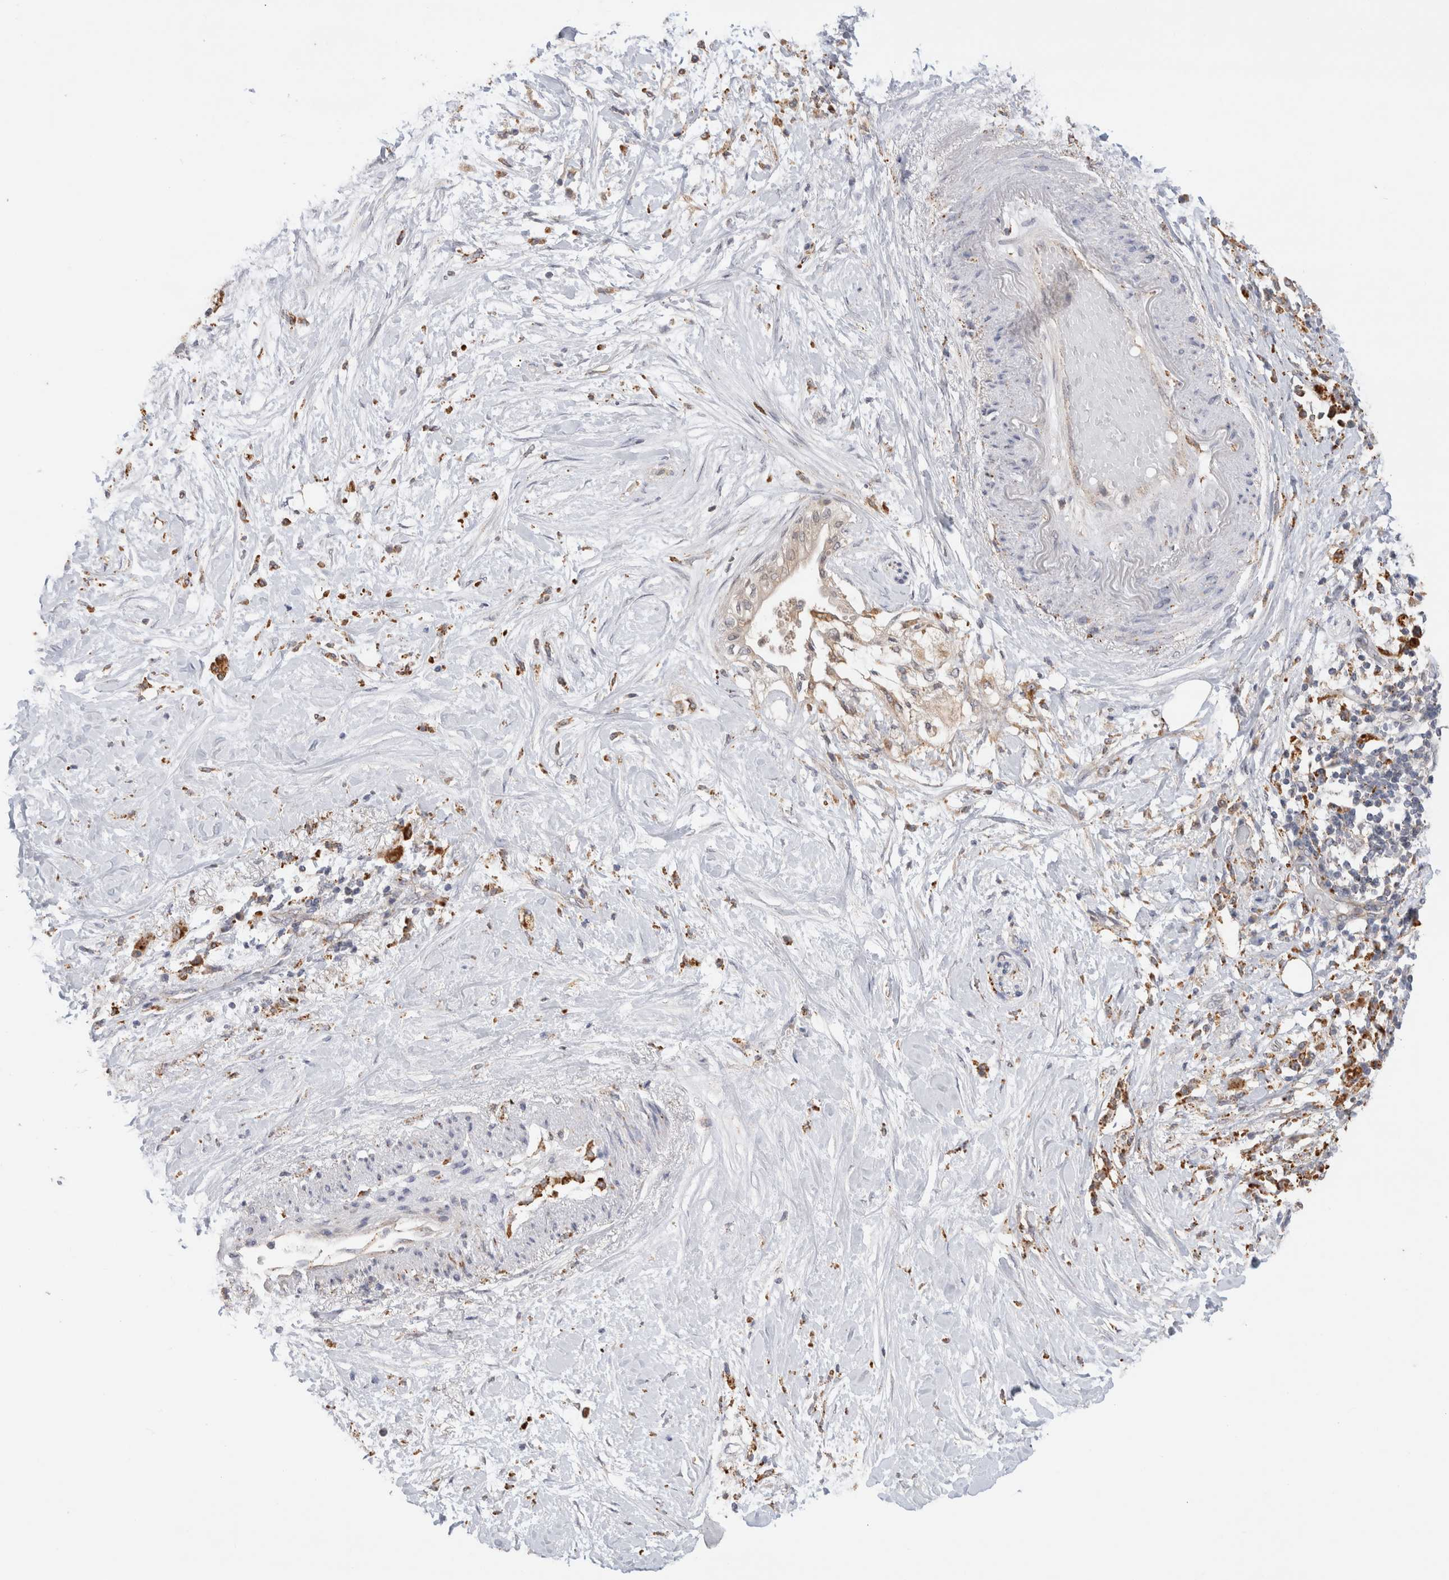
{"staining": {"intensity": "weak", "quantity": "<25%", "location": "cytoplasmic/membranous"}, "tissue": "pancreatic cancer", "cell_type": "Tumor cells", "image_type": "cancer", "snomed": [{"axis": "morphology", "description": "Normal tissue, NOS"}, {"axis": "morphology", "description": "Adenocarcinoma, NOS"}, {"axis": "topography", "description": "Pancreas"}, {"axis": "topography", "description": "Duodenum"}], "caption": "Adenocarcinoma (pancreatic) was stained to show a protein in brown. There is no significant expression in tumor cells. (Stains: DAB (3,3'-diaminobenzidine) immunohistochemistry with hematoxylin counter stain, Microscopy: brightfield microscopy at high magnification).", "gene": "GNS", "patient": {"sex": "female", "age": 60}}